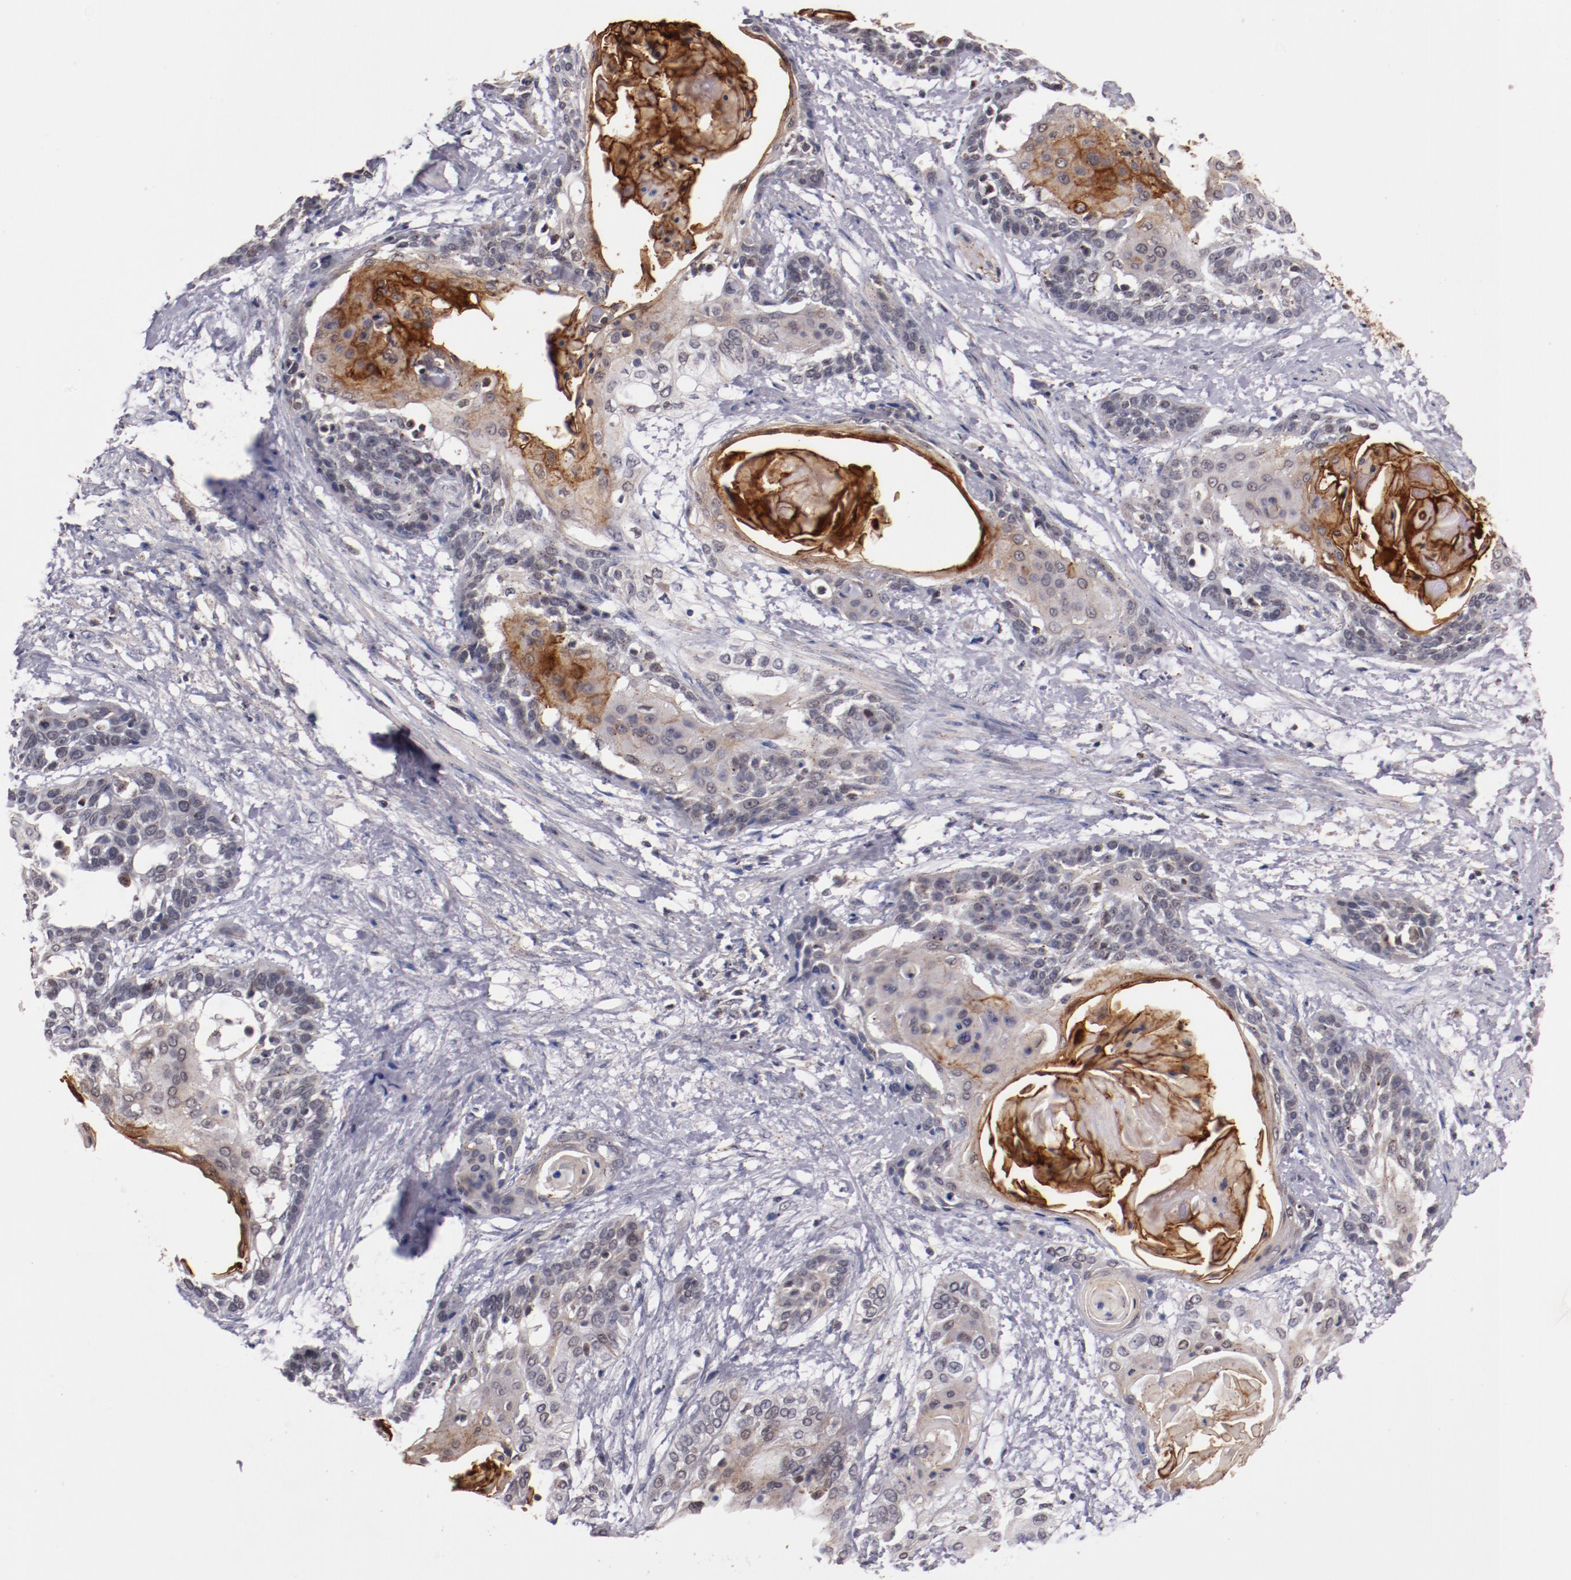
{"staining": {"intensity": "moderate", "quantity": "25%-75%", "location": "cytoplasmic/membranous"}, "tissue": "cervical cancer", "cell_type": "Tumor cells", "image_type": "cancer", "snomed": [{"axis": "morphology", "description": "Squamous cell carcinoma, NOS"}, {"axis": "topography", "description": "Cervix"}], "caption": "A photomicrograph showing moderate cytoplasmic/membranous staining in about 25%-75% of tumor cells in cervical cancer, as visualized by brown immunohistochemical staining.", "gene": "SYP", "patient": {"sex": "female", "age": 57}}